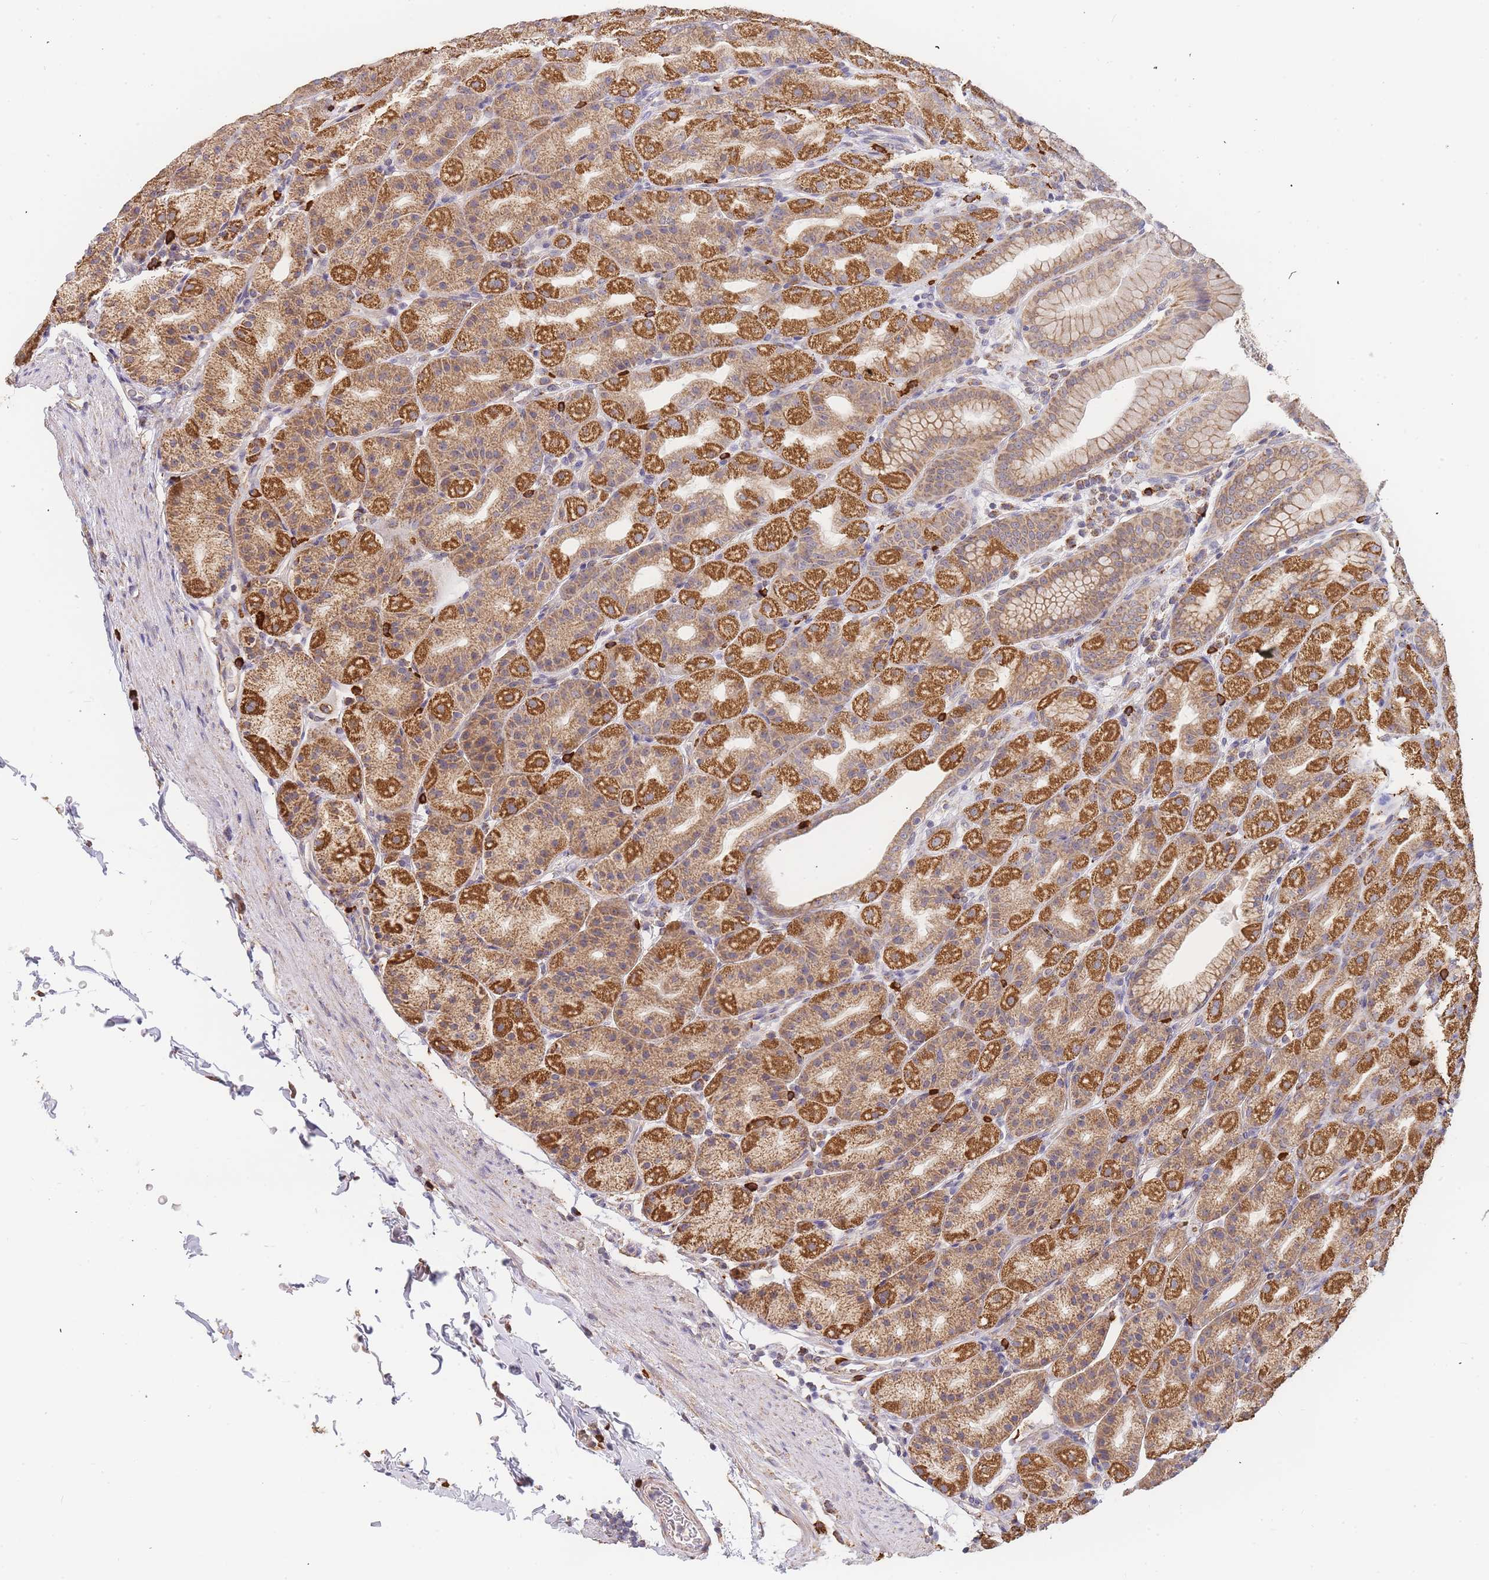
{"staining": {"intensity": "strong", "quantity": ">75%", "location": "cytoplasmic/membranous"}, "tissue": "stomach", "cell_type": "Glandular cells", "image_type": "normal", "snomed": [{"axis": "morphology", "description": "Normal tissue, NOS"}, {"axis": "topography", "description": "Stomach, upper"}, {"axis": "topography", "description": "Stomach"}], "caption": "Immunohistochemical staining of normal human stomach exhibits high levels of strong cytoplasmic/membranous positivity in approximately >75% of glandular cells.", "gene": "ADCY9", "patient": {"sex": "male", "age": 68}}